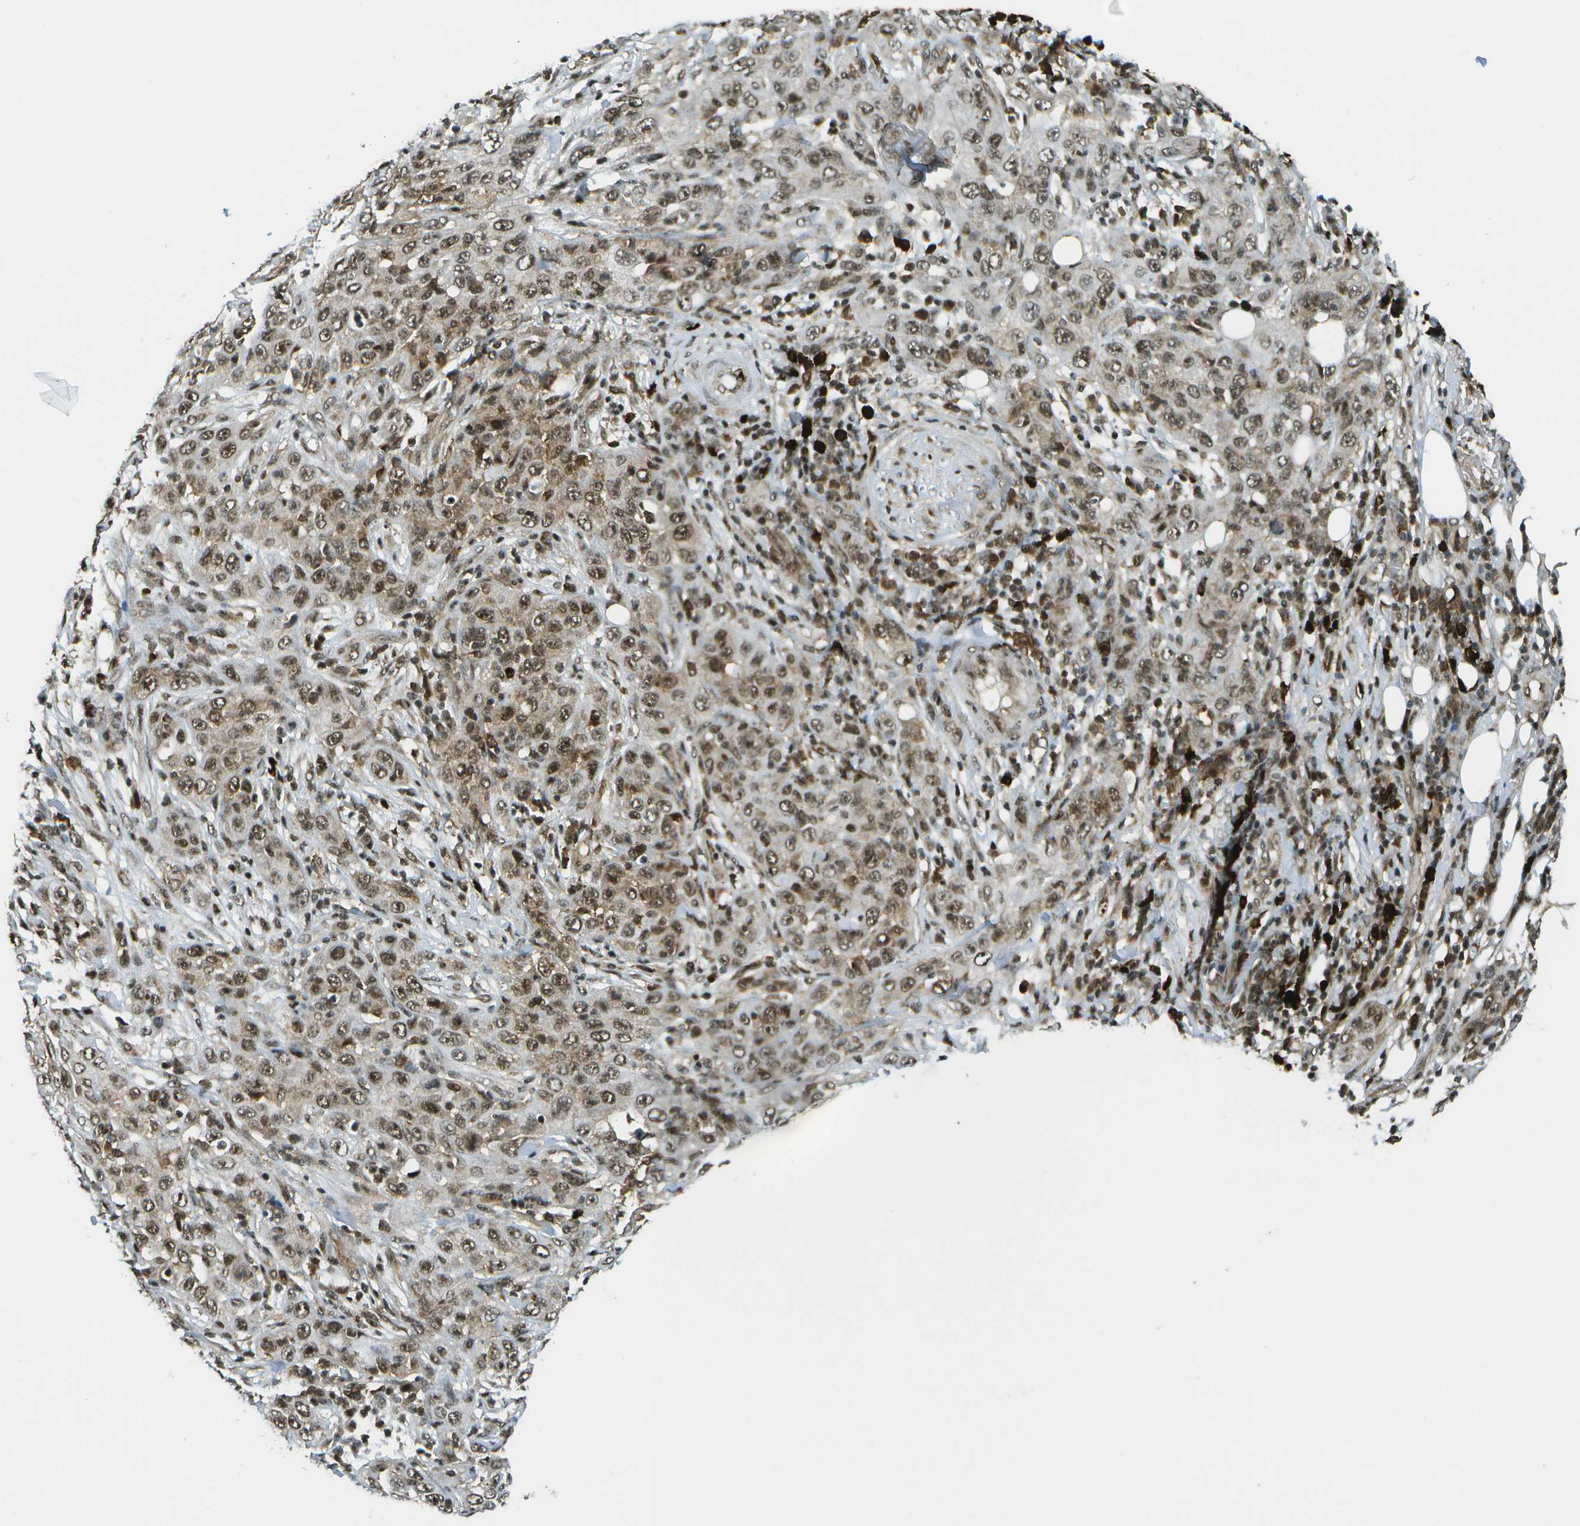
{"staining": {"intensity": "moderate", "quantity": ">75%", "location": "cytoplasmic/membranous,nuclear"}, "tissue": "skin cancer", "cell_type": "Tumor cells", "image_type": "cancer", "snomed": [{"axis": "morphology", "description": "Squamous cell carcinoma, NOS"}, {"axis": "topography", "description": "Skin"}], "caption": "Squamous cell carcinoma (skin) stained with DAB (3,3'-diaminobenzidine) immunohistochemistry displays medium levels of moderate cytoplasmic/membranous and nuclear expression in about >75% of tumor cells.", "gene": "IRF7", "patient": {"sex": "female", "age": 88}}